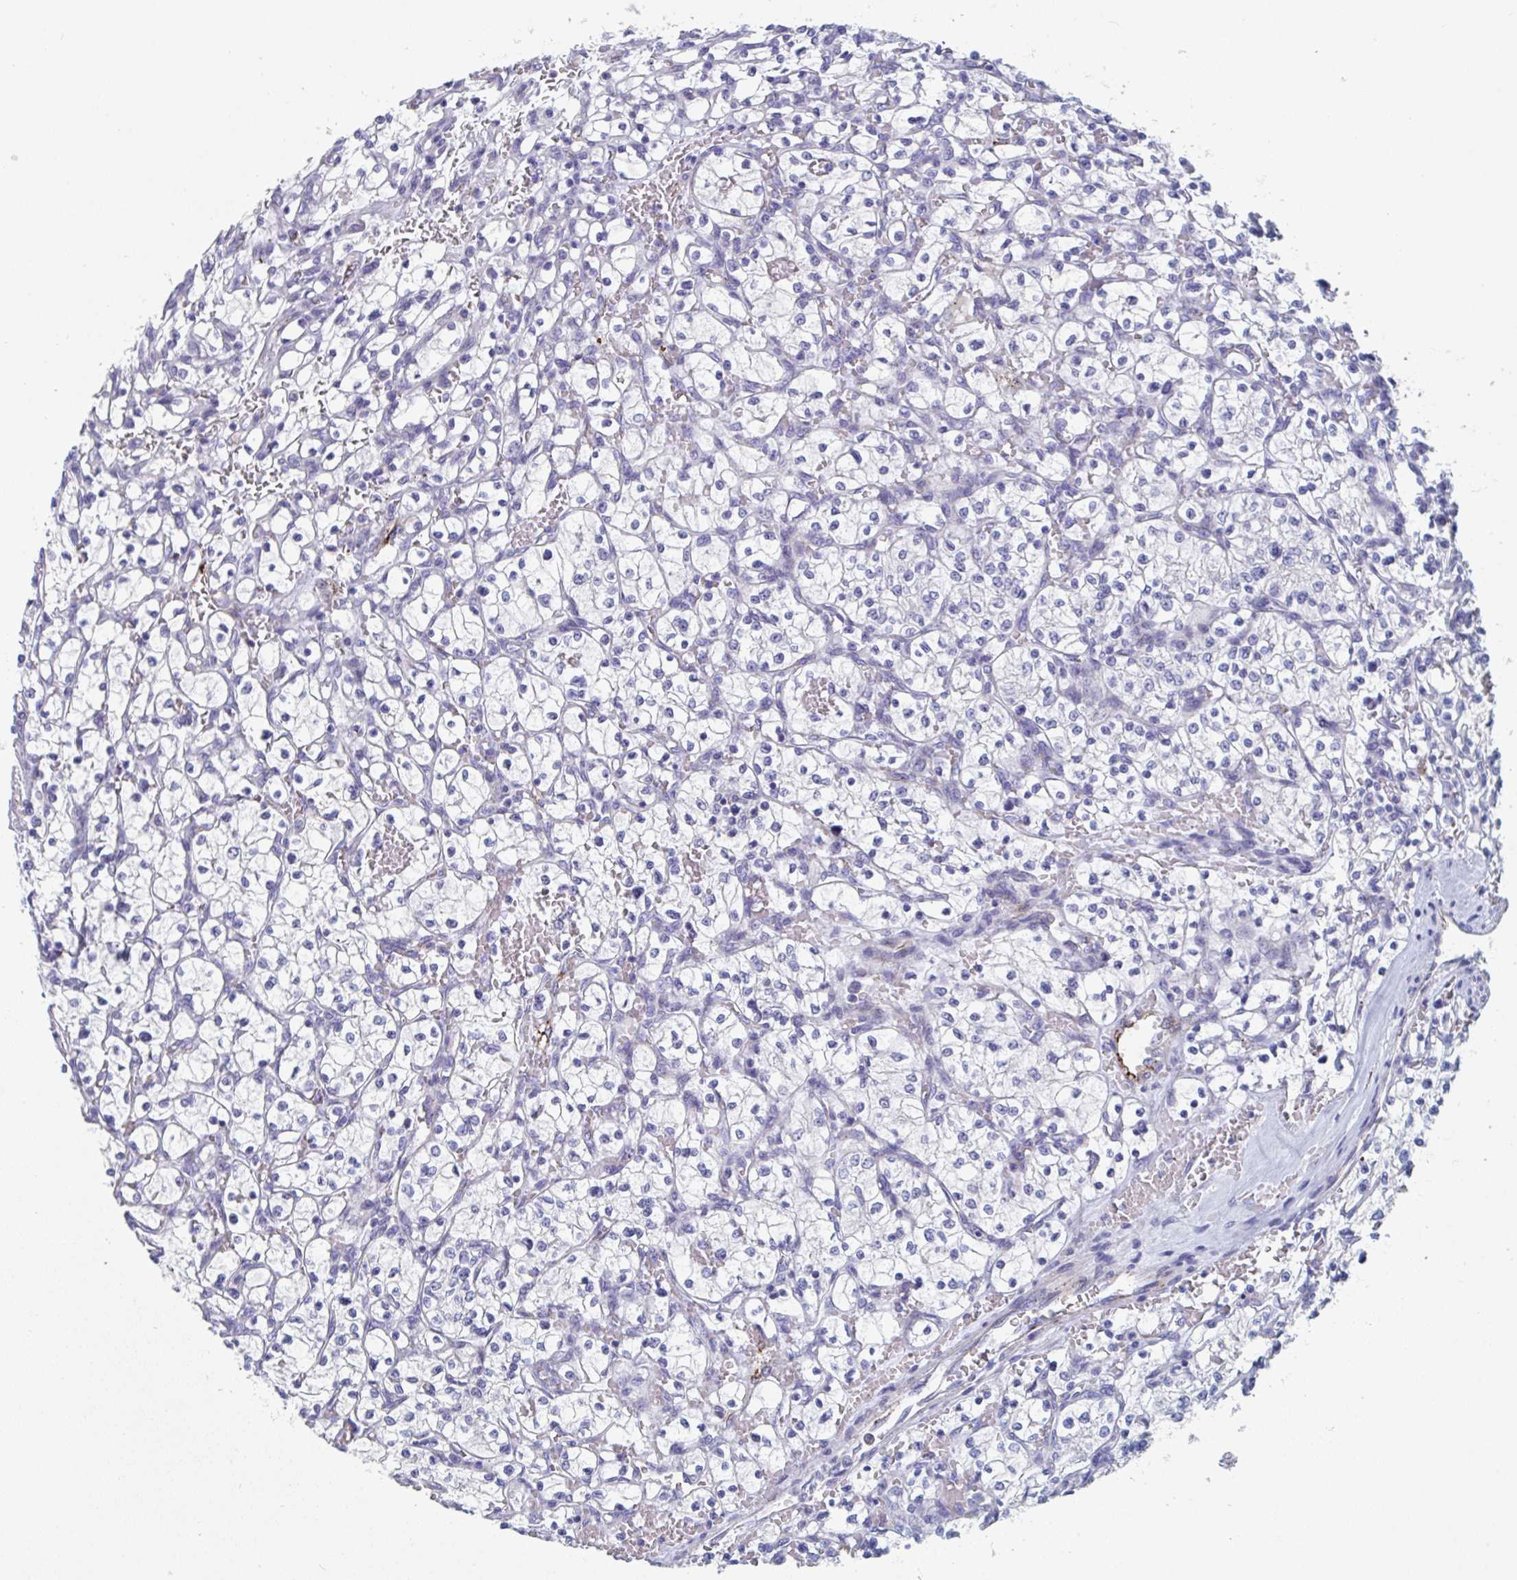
{"staining": {"intensity": "negative", "quantity": "none", "location": "none"}, "tissue": "renal cancer", "cell_type": "Tumor cells", "image_type": "cancer", "snomed": [{"axis": "morphology", "description": "Adenocarcinoma, NOS"}, {"axis": "topography", "description": "Kidney"}], "caption": "This is a histopathology image of immunohistochemistry (IHC) staining of renal cancer, which shows no positivity in tumor cells. Nuclei are stained in blue.", "gene": "ABHD16A", "patient": {"sex": "female", "age": 64}}